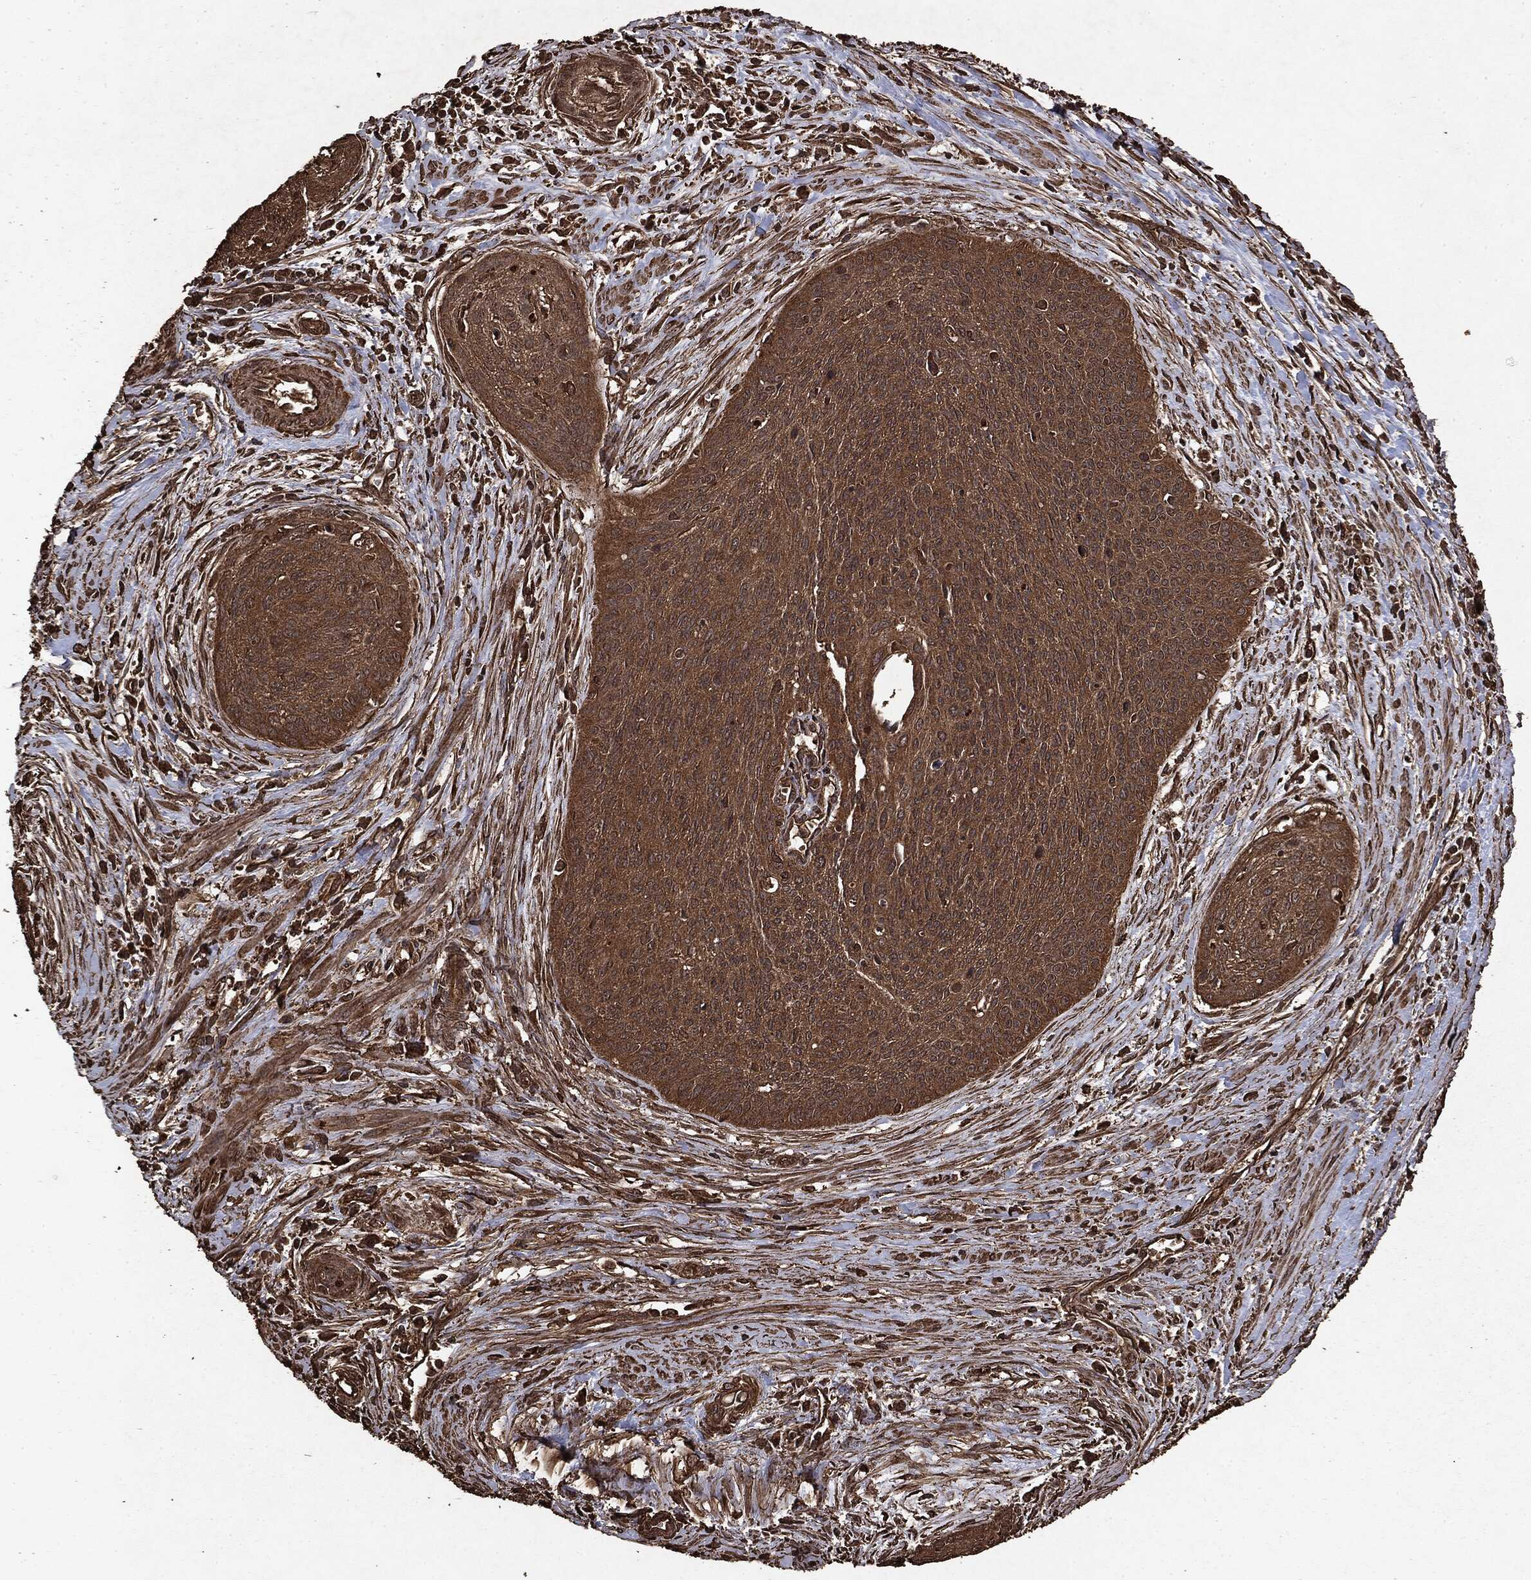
{"staining": {"intensity": "moderate", "quantity": ">75%", "location": "cytoplasmic/membranous"}, "tissue": "cervical cancer", "cell_type": "Tumor cells", "image_type": "cancer", "snomed": [{"axis": "morphology", "description": "Squamous cell carcinoma, NOS"}, {"axis": "topography", "description": "Cervix"}], "caption": "High-power microscopy captured an immunohistochemistry (IHC) image of squamous cell carcinoma (cervical), revealing moderate cytoplasmic/membranous expression in approximately >75% of tumor cells. The staining was performed using DAB (3,3'-diaminobenzidine), with brown indicating positive protein expression. Nuclei are stained blue with hematoxylin.", "gene": "ARAF", "patient": {"sex": "female", "age": 55}}